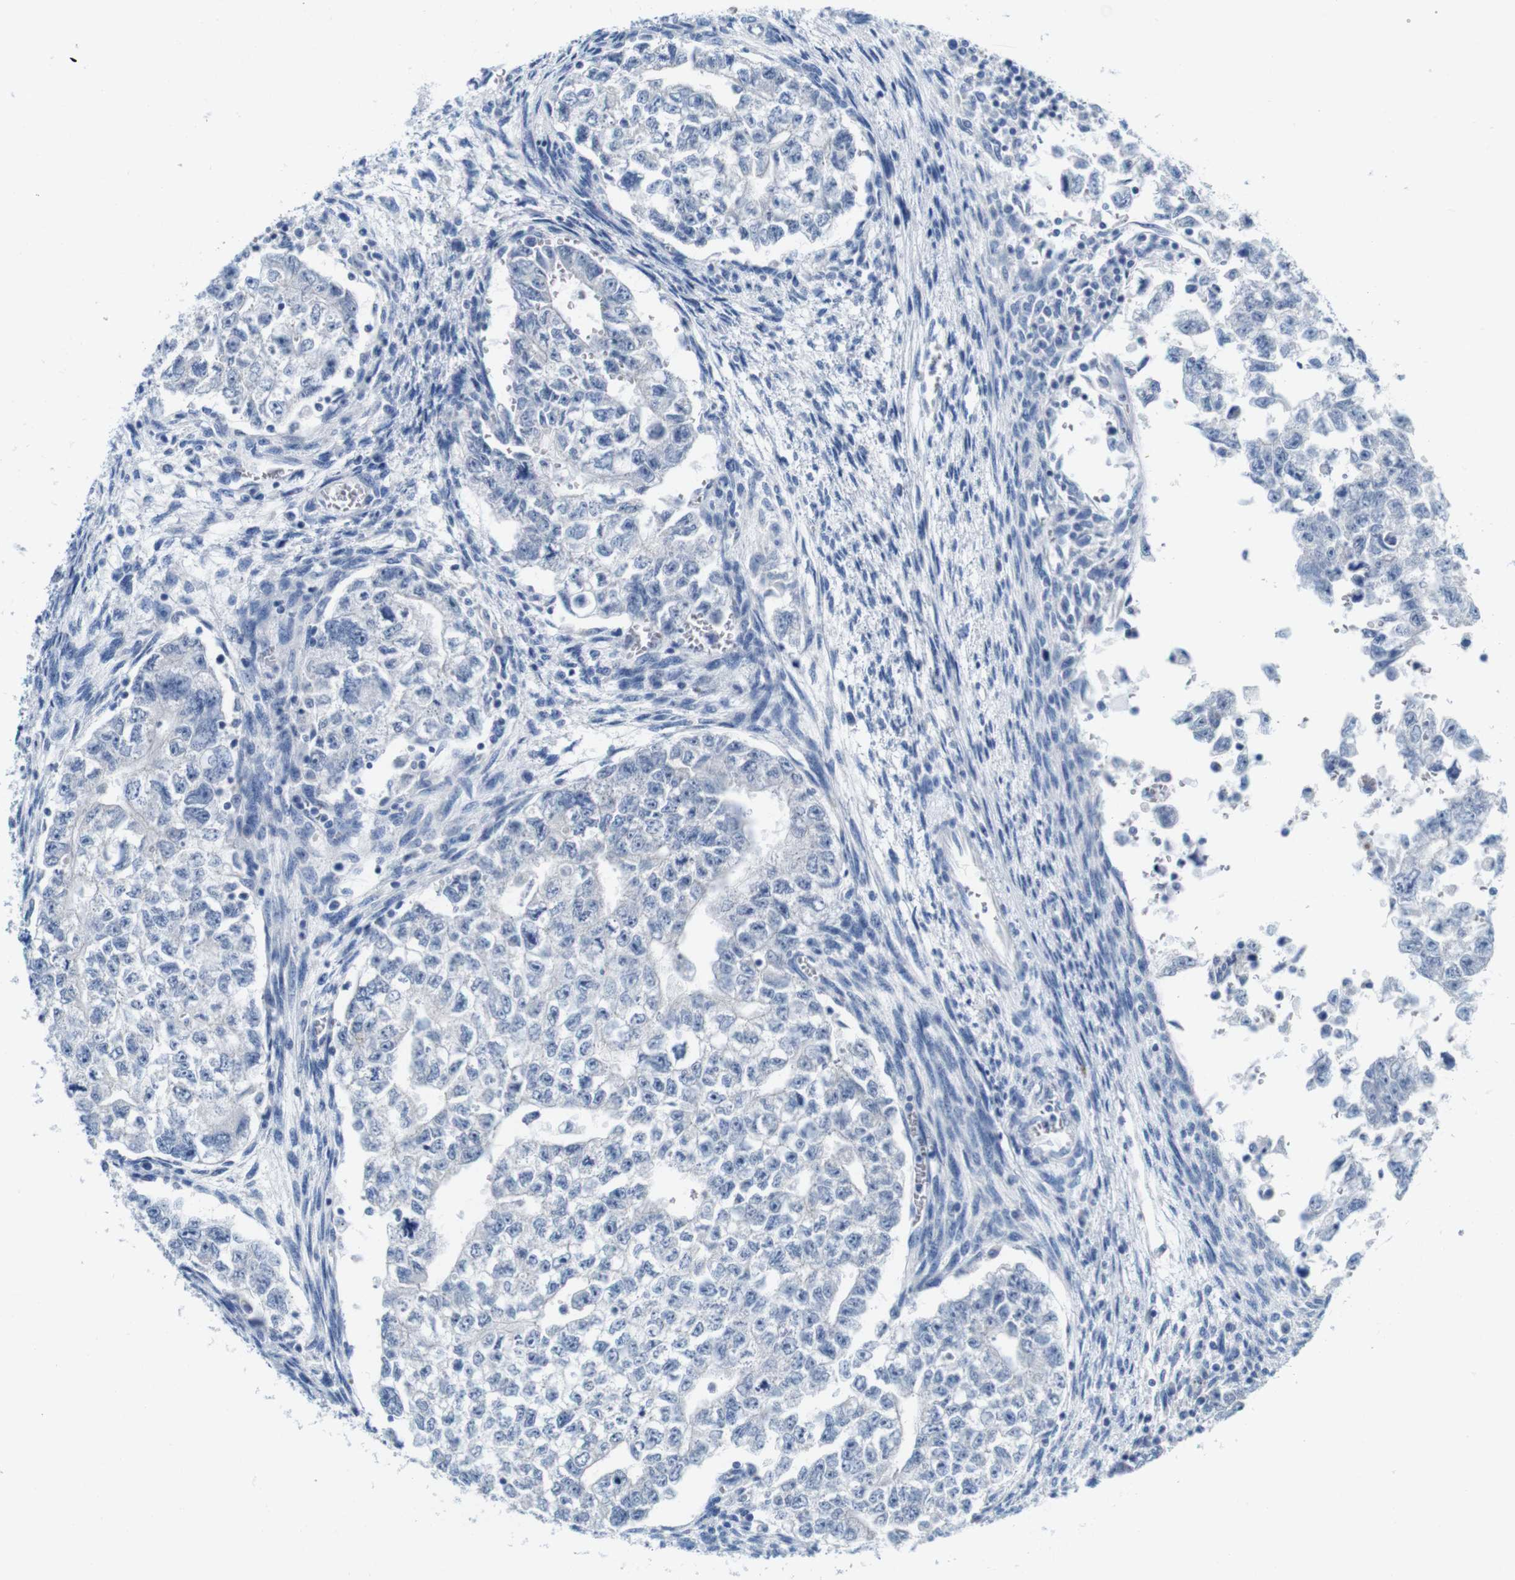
{"staining": {"intensity": "negative", "quantity": "none", "location": "none"}, "tissue": "testis cancer", "cell_type": "Tumor cells", "image_type": "cancer", "snomed": [{"axis": "morphology", "description": "Seminoma, NOS"}, {"axis": "morphology", "description": "Carcinoma, Embryonal, NOS"}, {"axis": "topography", "description": "Testis"}], "caption": "IHC of testis cancer (seminoma) shows no staining in tumor cells.", "gene": "IGSF8", "patient": {"sex": "male", "age": 38}}